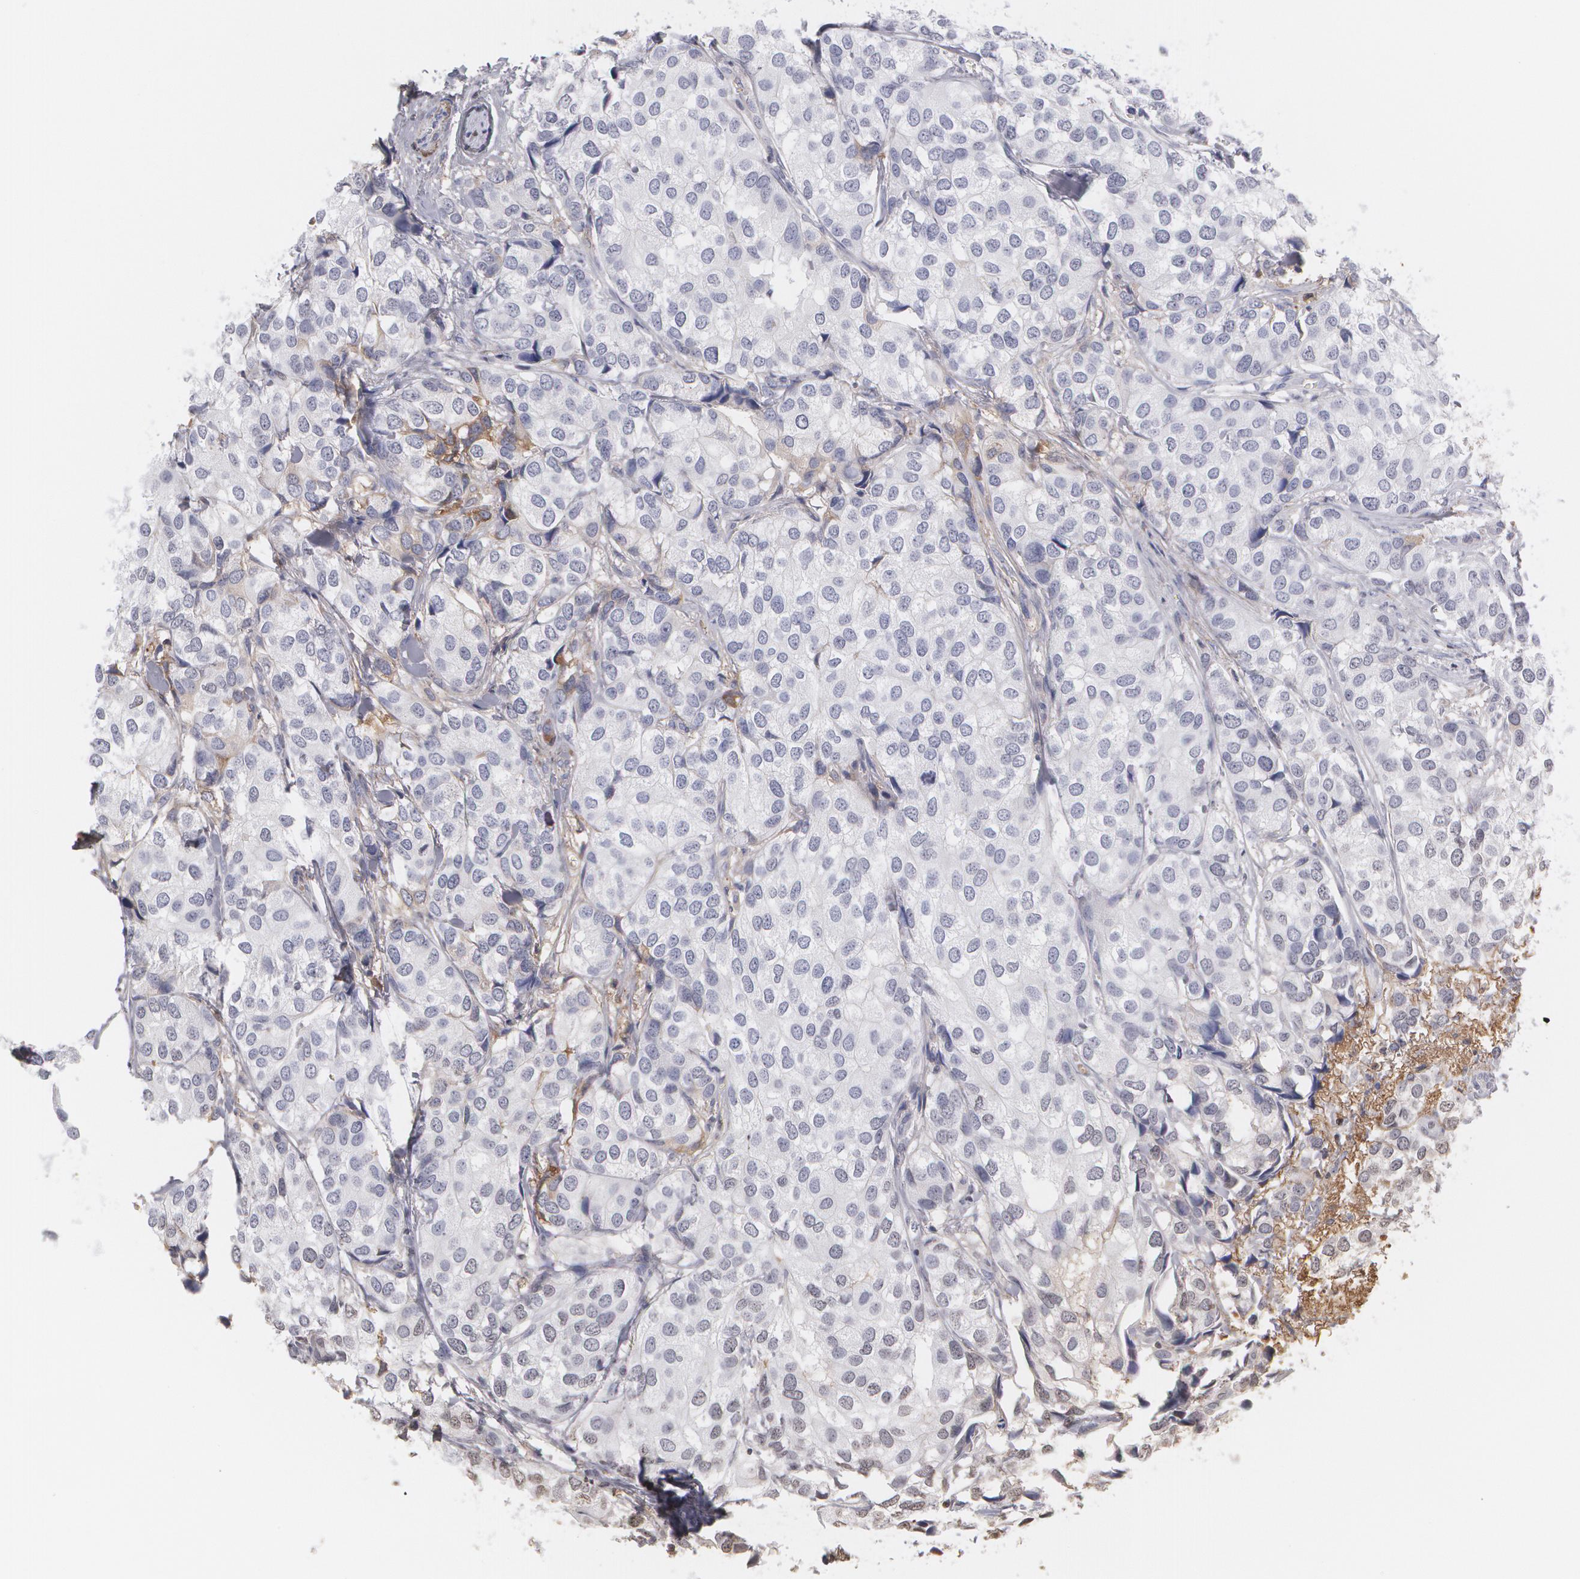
{"staining": {"intensity": "negative", "quantity": "none", "location": "none"}, "tissue": "breast cancer", "cell_type": "Tumor cells", "image_type": "cancer", "snomed": [{"axis": "morphology", "description": "Duct carcinoma"}, {"axis": "topography", "description": "Breast"}], "caption": "High magnification brightfield microscopy of breast cancer (infiltrating ductal carcinoma) stained with DAB (3,3'-diaminobenzidine) (brown) and counterstained with hematoxylin (blue): tumor cells show no significant staining.", "gene": "SERPINA1", "patient": {"sex": "female", "age": 68}}